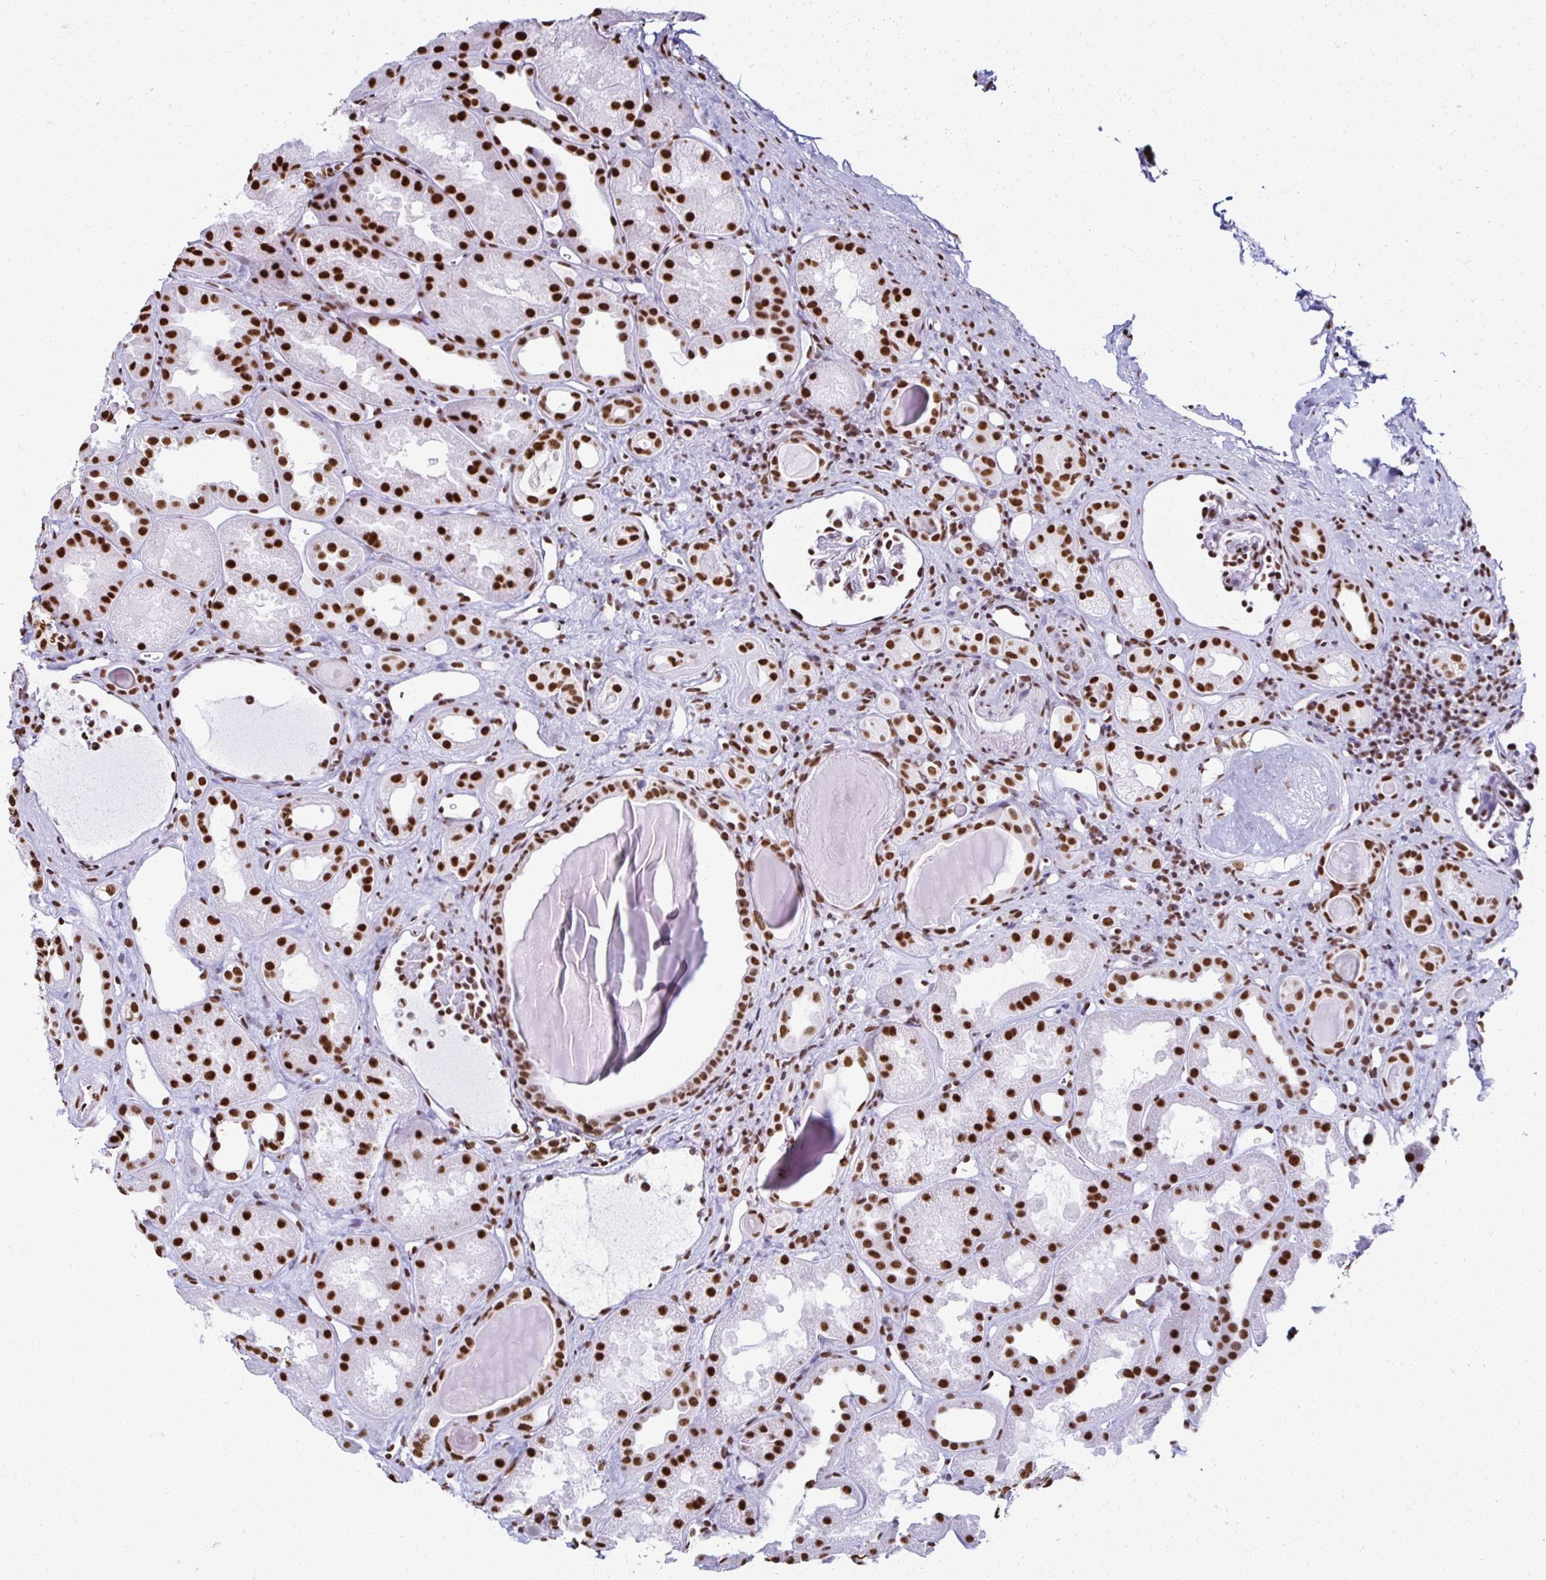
{"staining": {"intensity": "strong", "quantity": ">75%", "location": "nuclear"}, "tissue": "kidney", "cell_type": "Cells in glomeruli", "image_type": "normal", "snomed": [{"axis": "morphology", "description": "Normal tissue, NOS"}, {"axis": "topography", "description": "Kidney"}], "caption": "A high amount of strong nuclear positivity is seen in about >75% of cells in glomeruli in normal kidney.", "gene": "NONO", "patient": {"sex": "male", "age": 61}}